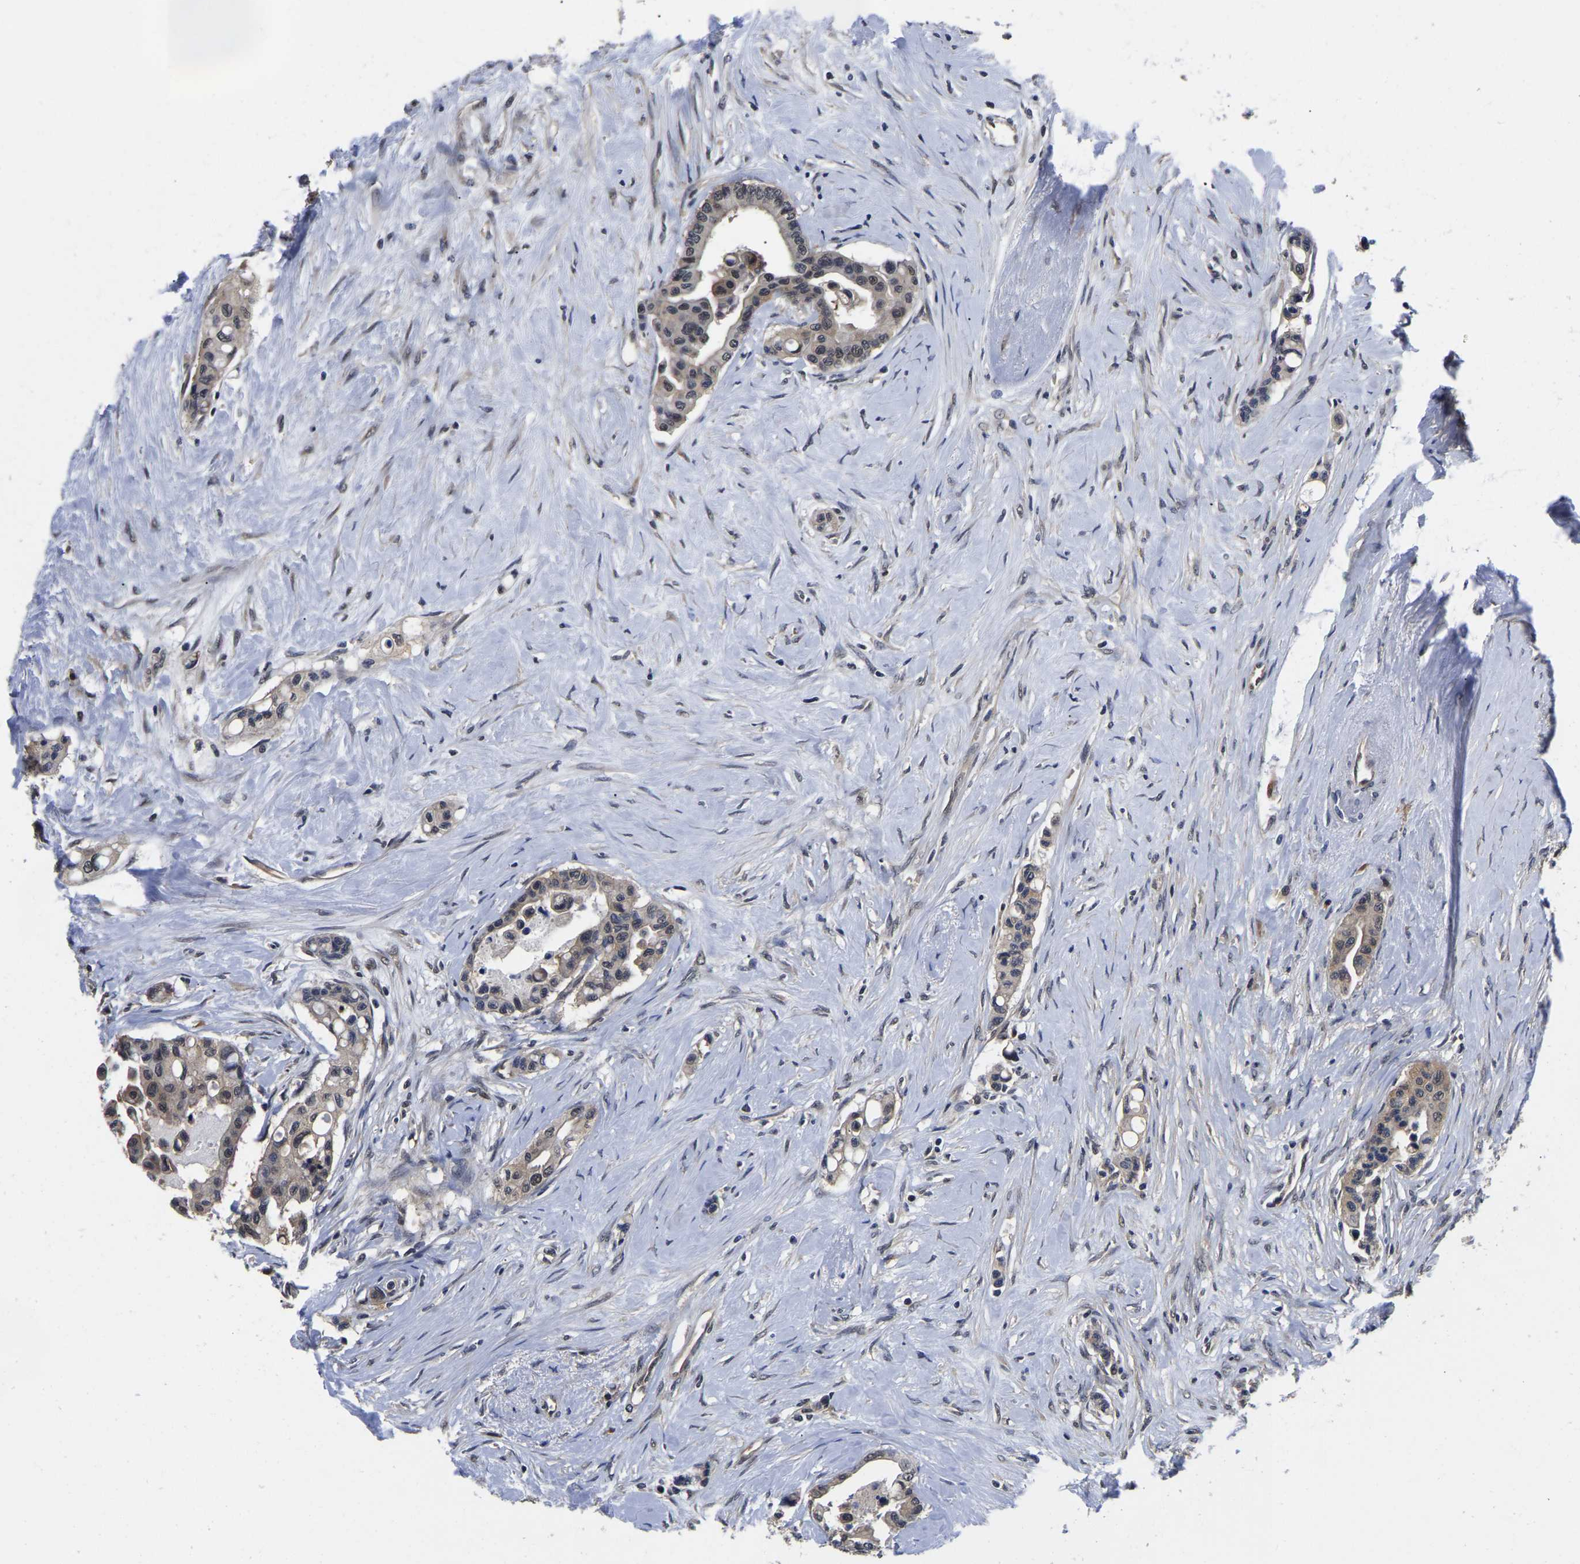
{"staining": {"intensity": "weak", "quantity": "25%-75%", "location": "nuclear"}, "tissue": "colorectal cancer", "cell_type": "Tumor cells", "image_type": "cancer", "snomed": [{"axis": "morphology", "description": "Normal tissue, NOS"}, {"axis": "morphology", "description": "Adenocarcinoma, NOS"}, {"axis": "topography", "description": "Colon"}], "caption": "Immunohistochemistry (DAB) staining of colorectal cancer displays weak nuclear protein positivity in approximately 25%-75% of tumor cells. (IHC, brightfield microscopy, high magnification).", "gene": "MCOLN2", "patient": {"sex": "male", "age": 82}}